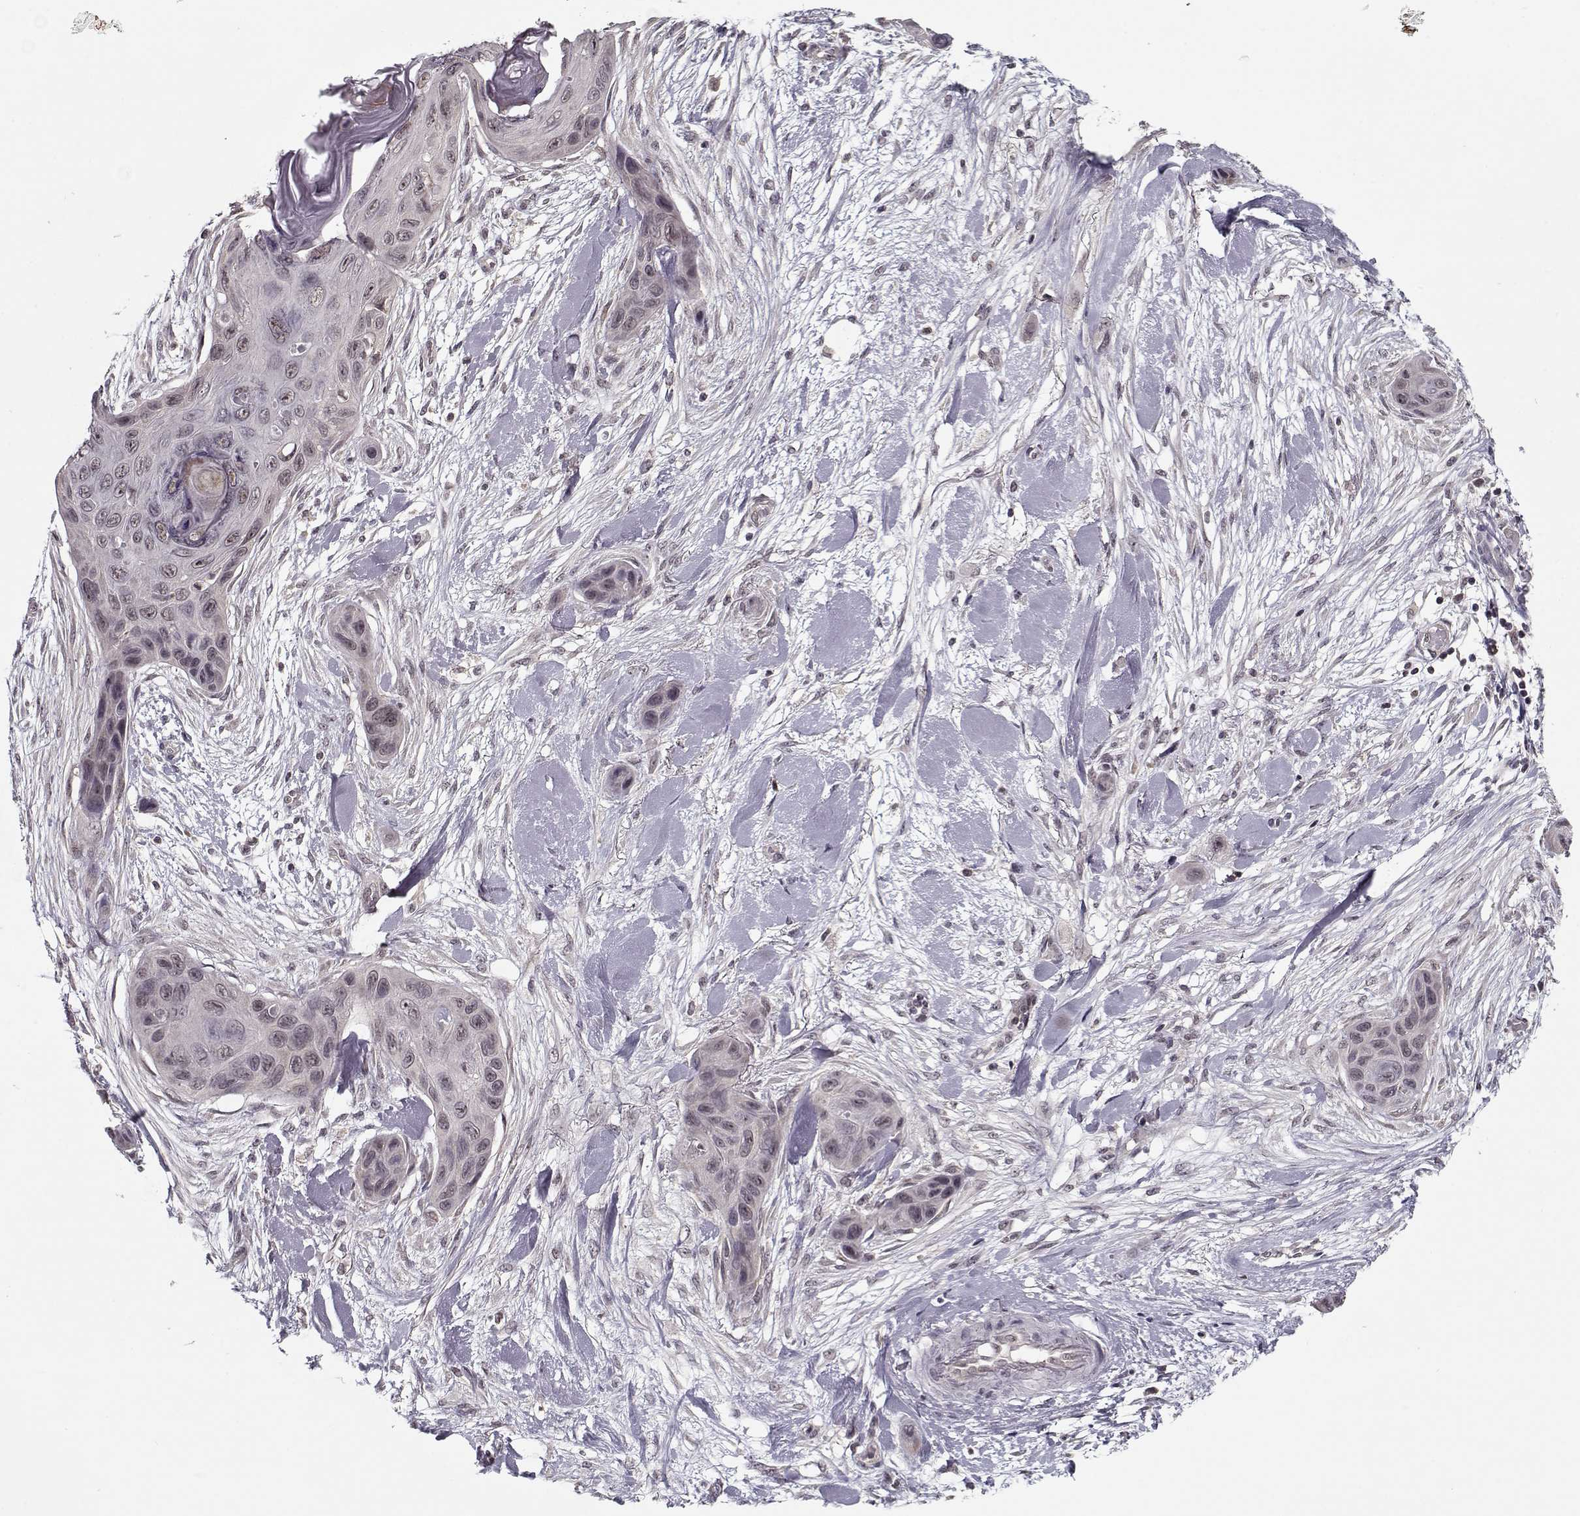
{"staining": {"intensity": "weak", "quantity": "<25%", "location": "nuclear"}, "tissue": "skin cancer", "cell_type": "Tumor cells", "image_type": "cancer", "snomed": [{"axis": "morphology", "description": "Squamous cell carcinoma, NOS"}, {"axis": "topography", "description": "Skin"}], "caption": "This is a histopathology image of IHC staining of skin squamous cell carcinoma, which shows no staining in tumor cells.", "gene": "TESPA1", "patient": {"sex": "male", "age": 82}}